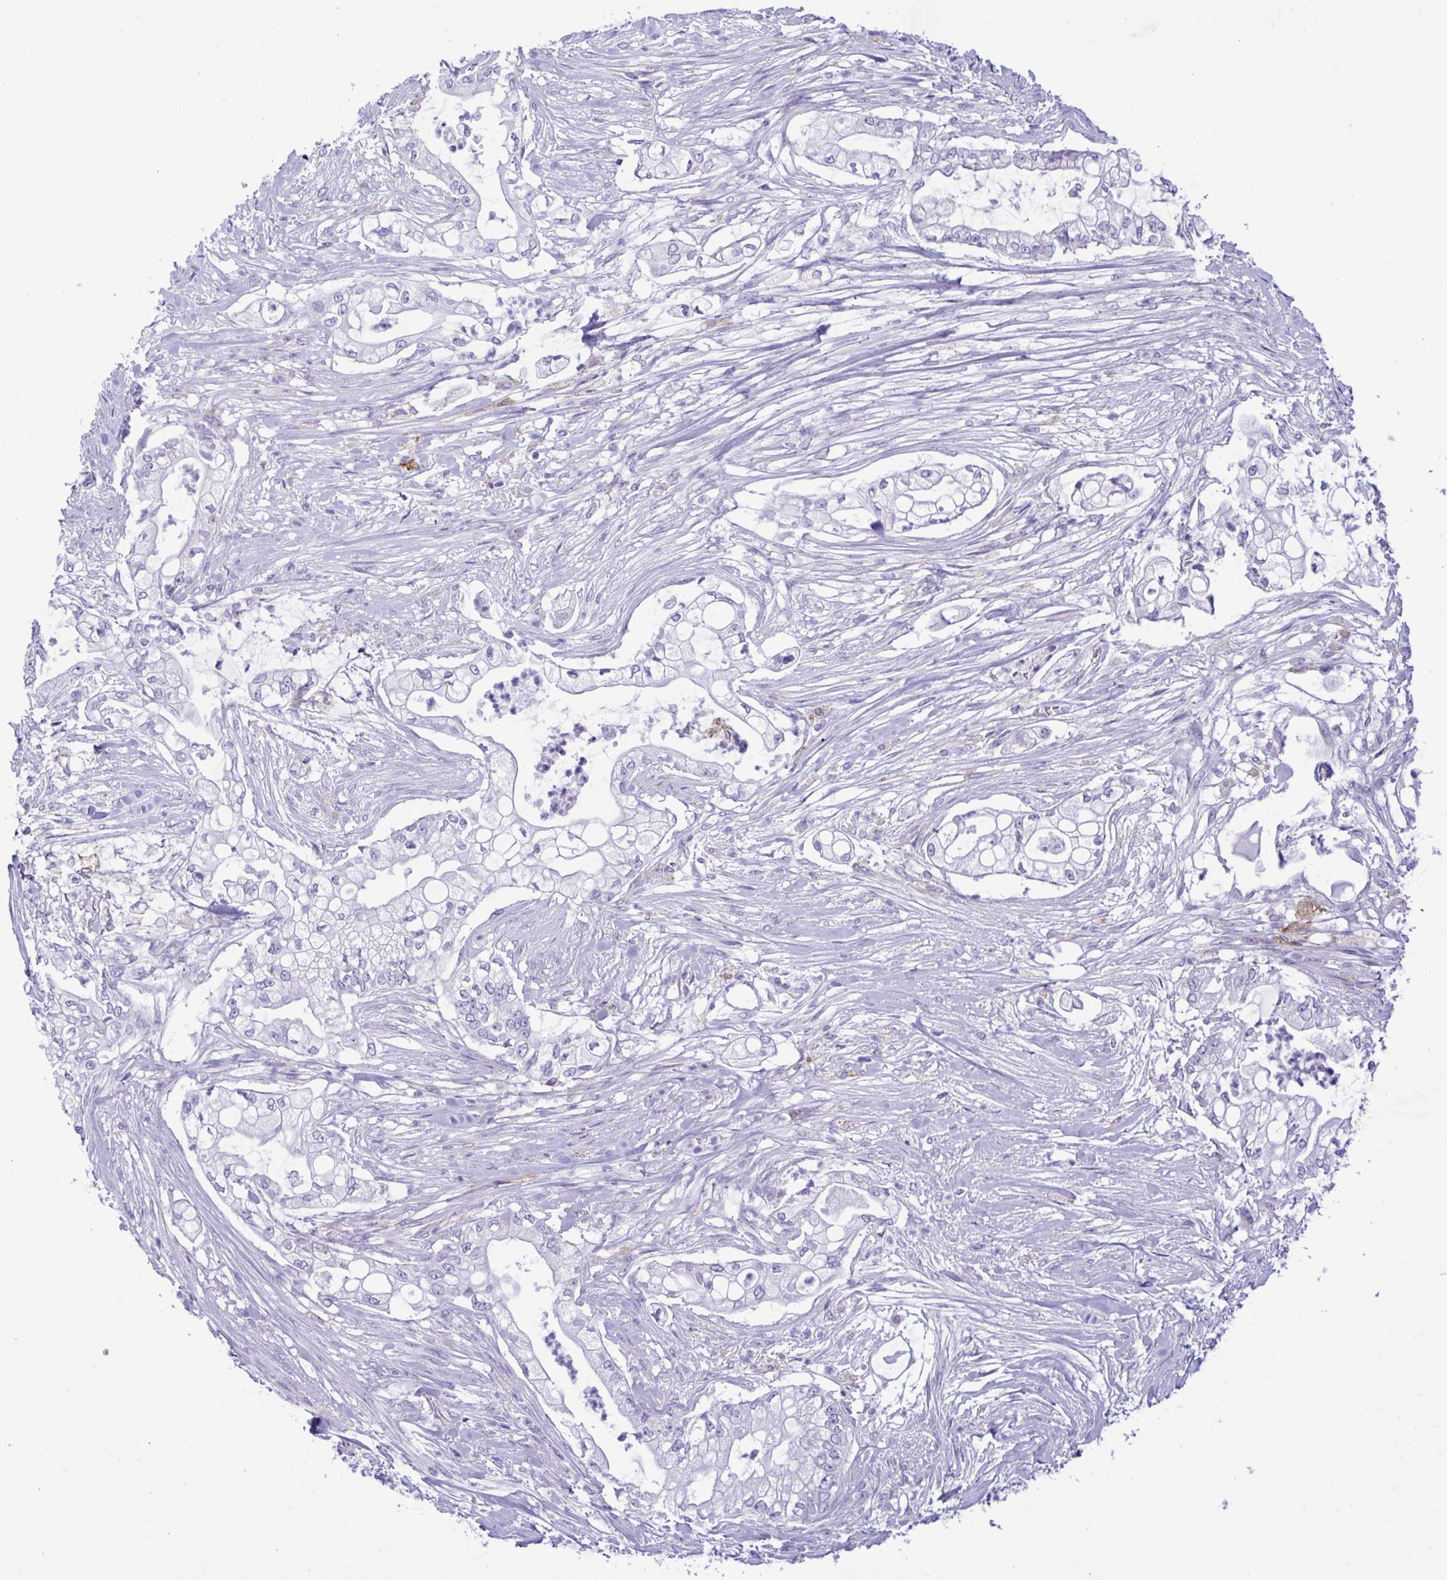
{"staining": {"intensity": "negative", "quantity": "none", "location": "none"}, "tissue": "pancreatic cancer", "cell_type": "Tumor cells", "image_type": "cancer", "snomed": [{"axis": "morphology", "description": "Adenocarcinoma, NOS"}, {"axis": "topography", "description": "Pancreas"}], "caption": "Immunohistochemistry image of neoplastic tissue: pancreatic cancer stained with DAB (3,3'-diaminobenzidine) reveals no significant protein positivity in tumor cells.", "gene": "SREBF1", "patient": {"sex": "female", "age": 69}}